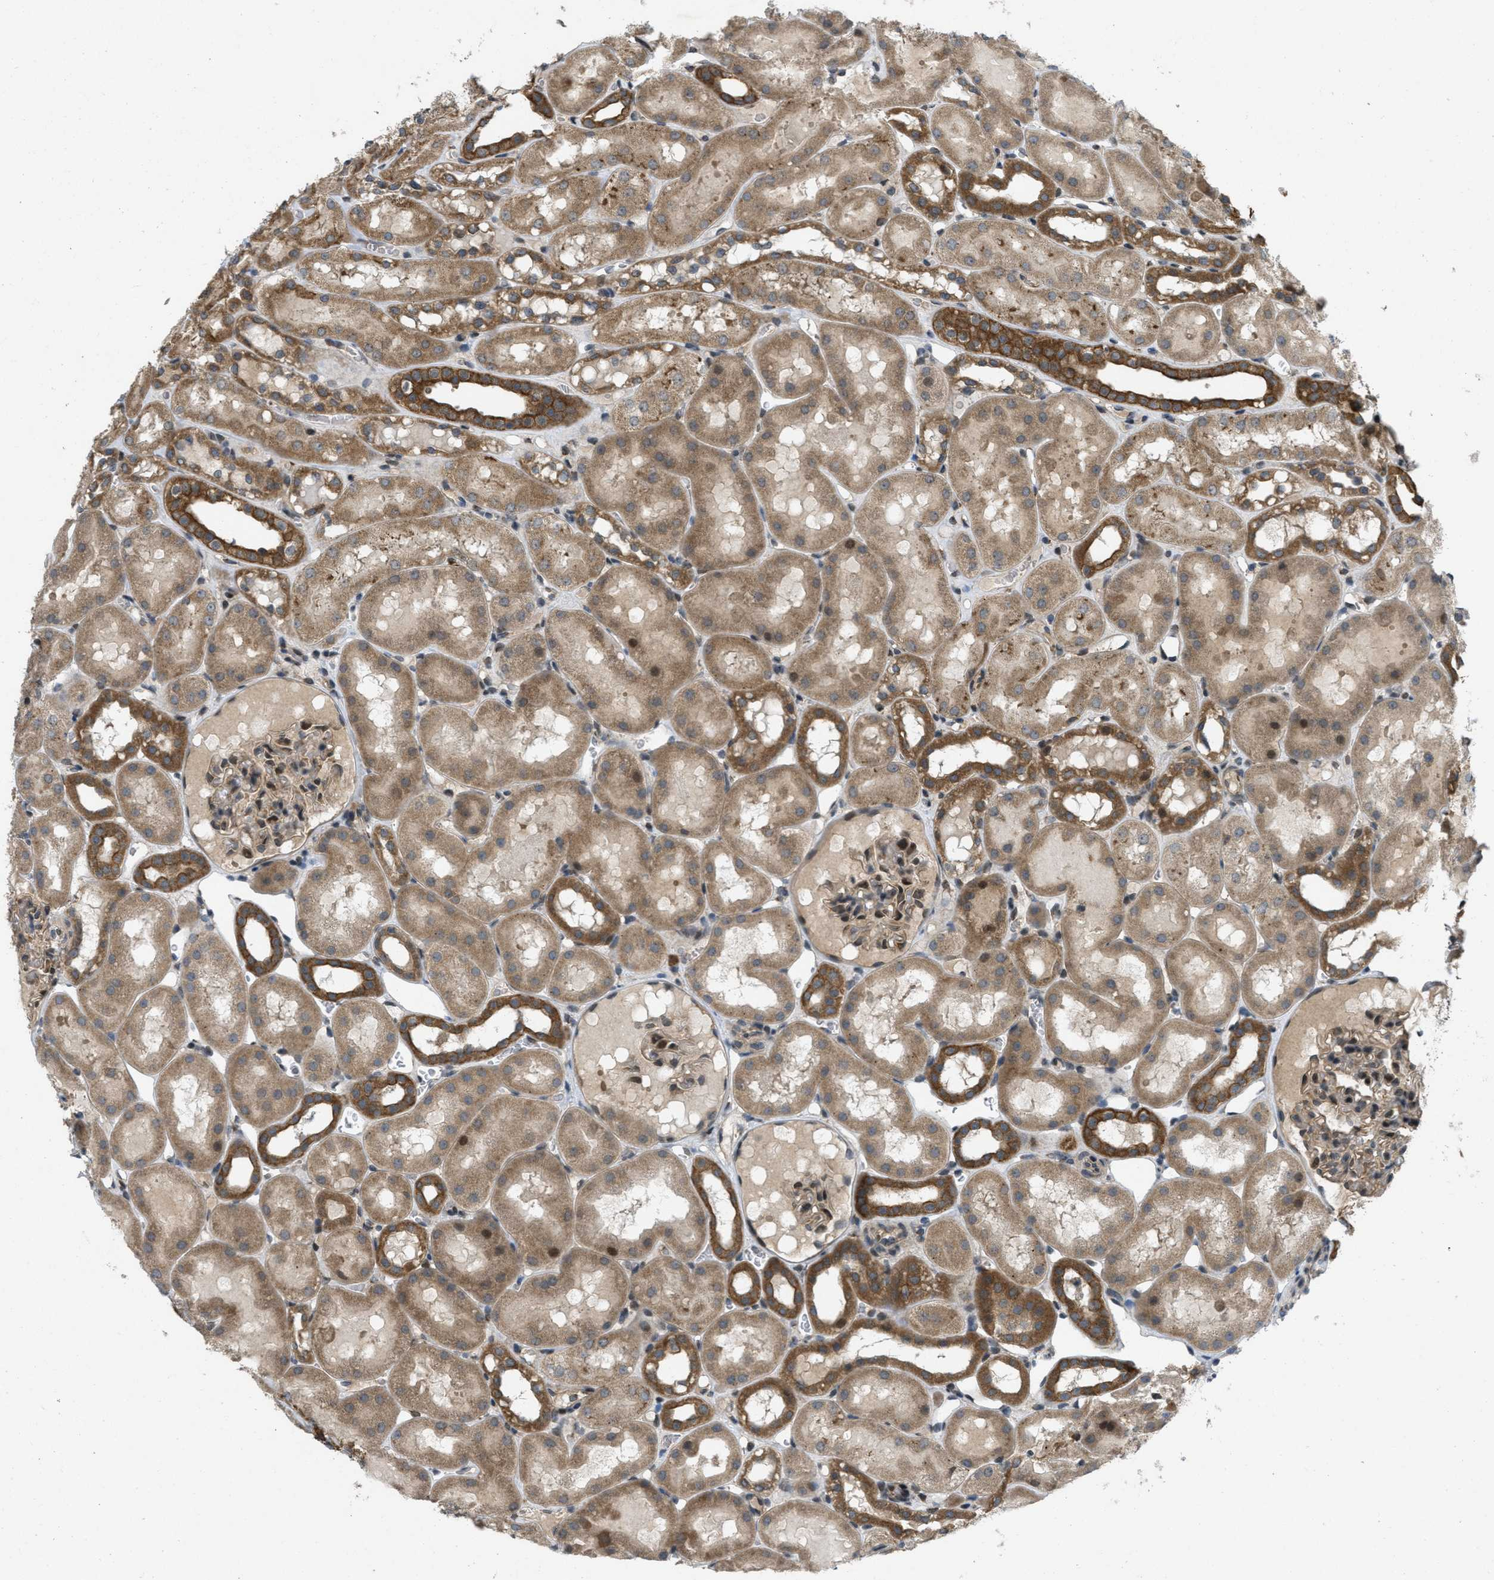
{"staining": {"intensity": "moderate", "quantity": "<25%", "location": "cytoplasmic/membranous,nuclear"}, "tissue": "kidney", "cell_type": "Cells in glomeruli", "image_type": "normal", "snomed": [{"axis": "morphology", "description": "Normal tissue, NOS"}, {"axis": "topography", "description": "Kidney"}, {"axis": "topography", "description": "Urinary bladder"}], "caption": "This is a micrograph of immunohistochemistry staining of normal kidney, which shows moderate positivity in the cytoplasmic/membranous,nuclear of cells in glomeruli.", "gene": "IFNLR1", "patient": {"sex": "male", "age": 16}}